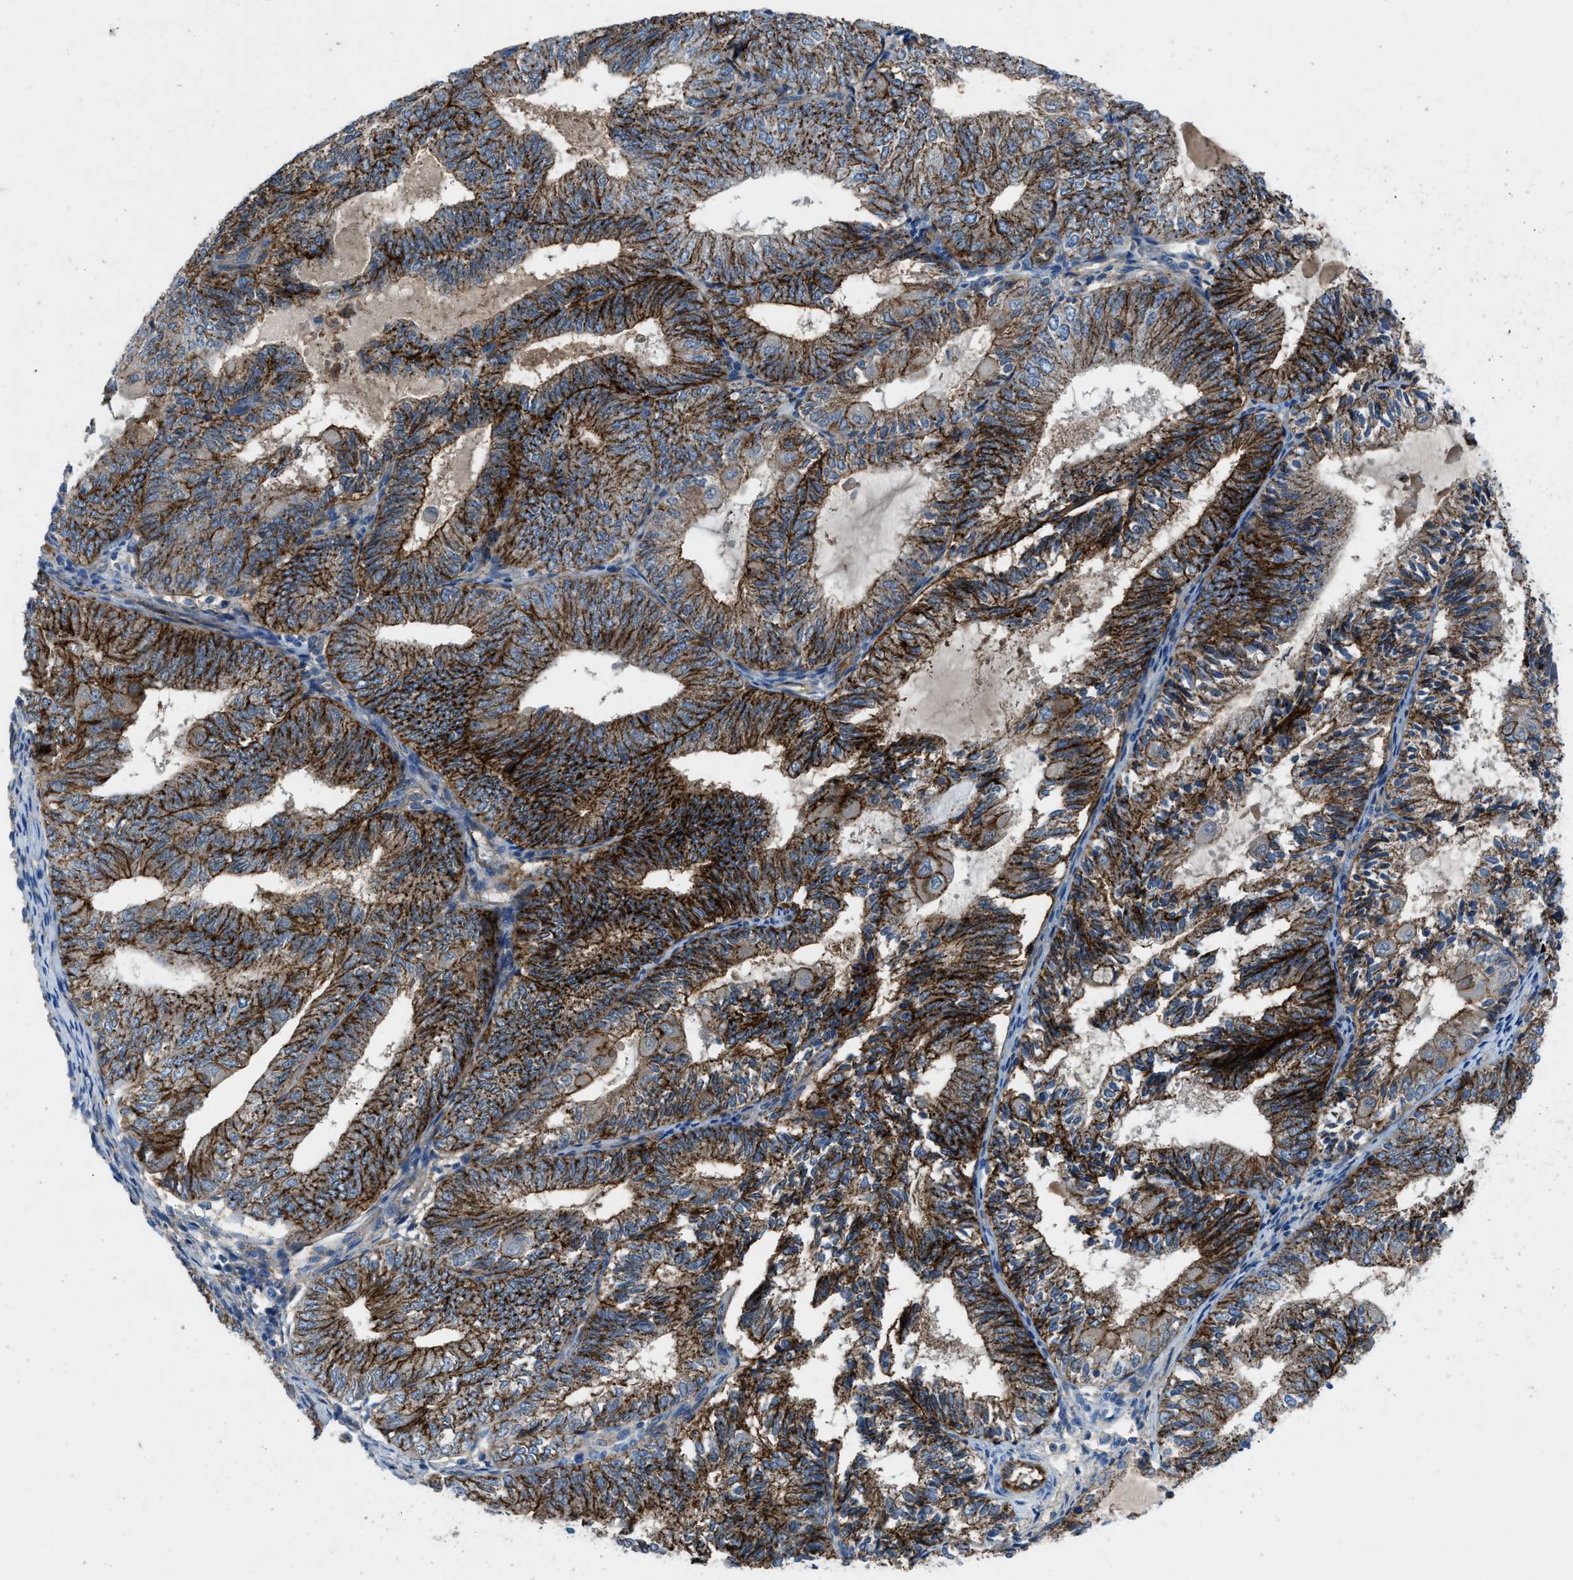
{"staining": {"intensity": "strong", "quantity": ">75%", "location": "cytoplasmic/membranous"}, "tissue": "endometrial cancer", "cell_type": "Tumor cells", "image_type": "cancer", "snomed": [{"axis": "morphology", "description": "Adenocarcinoma, NOS"}, {"axis": "topography", "description": "Endometrium"}], "caption": "Human endometrial adenocarcinoma stained for a protein (brown) displays strong cytoplasmic/membranous positive expression in approximately >75% of tumor cells.", "gene": "PTGFRN", "patient": {"sex": "female", "age": 81}}